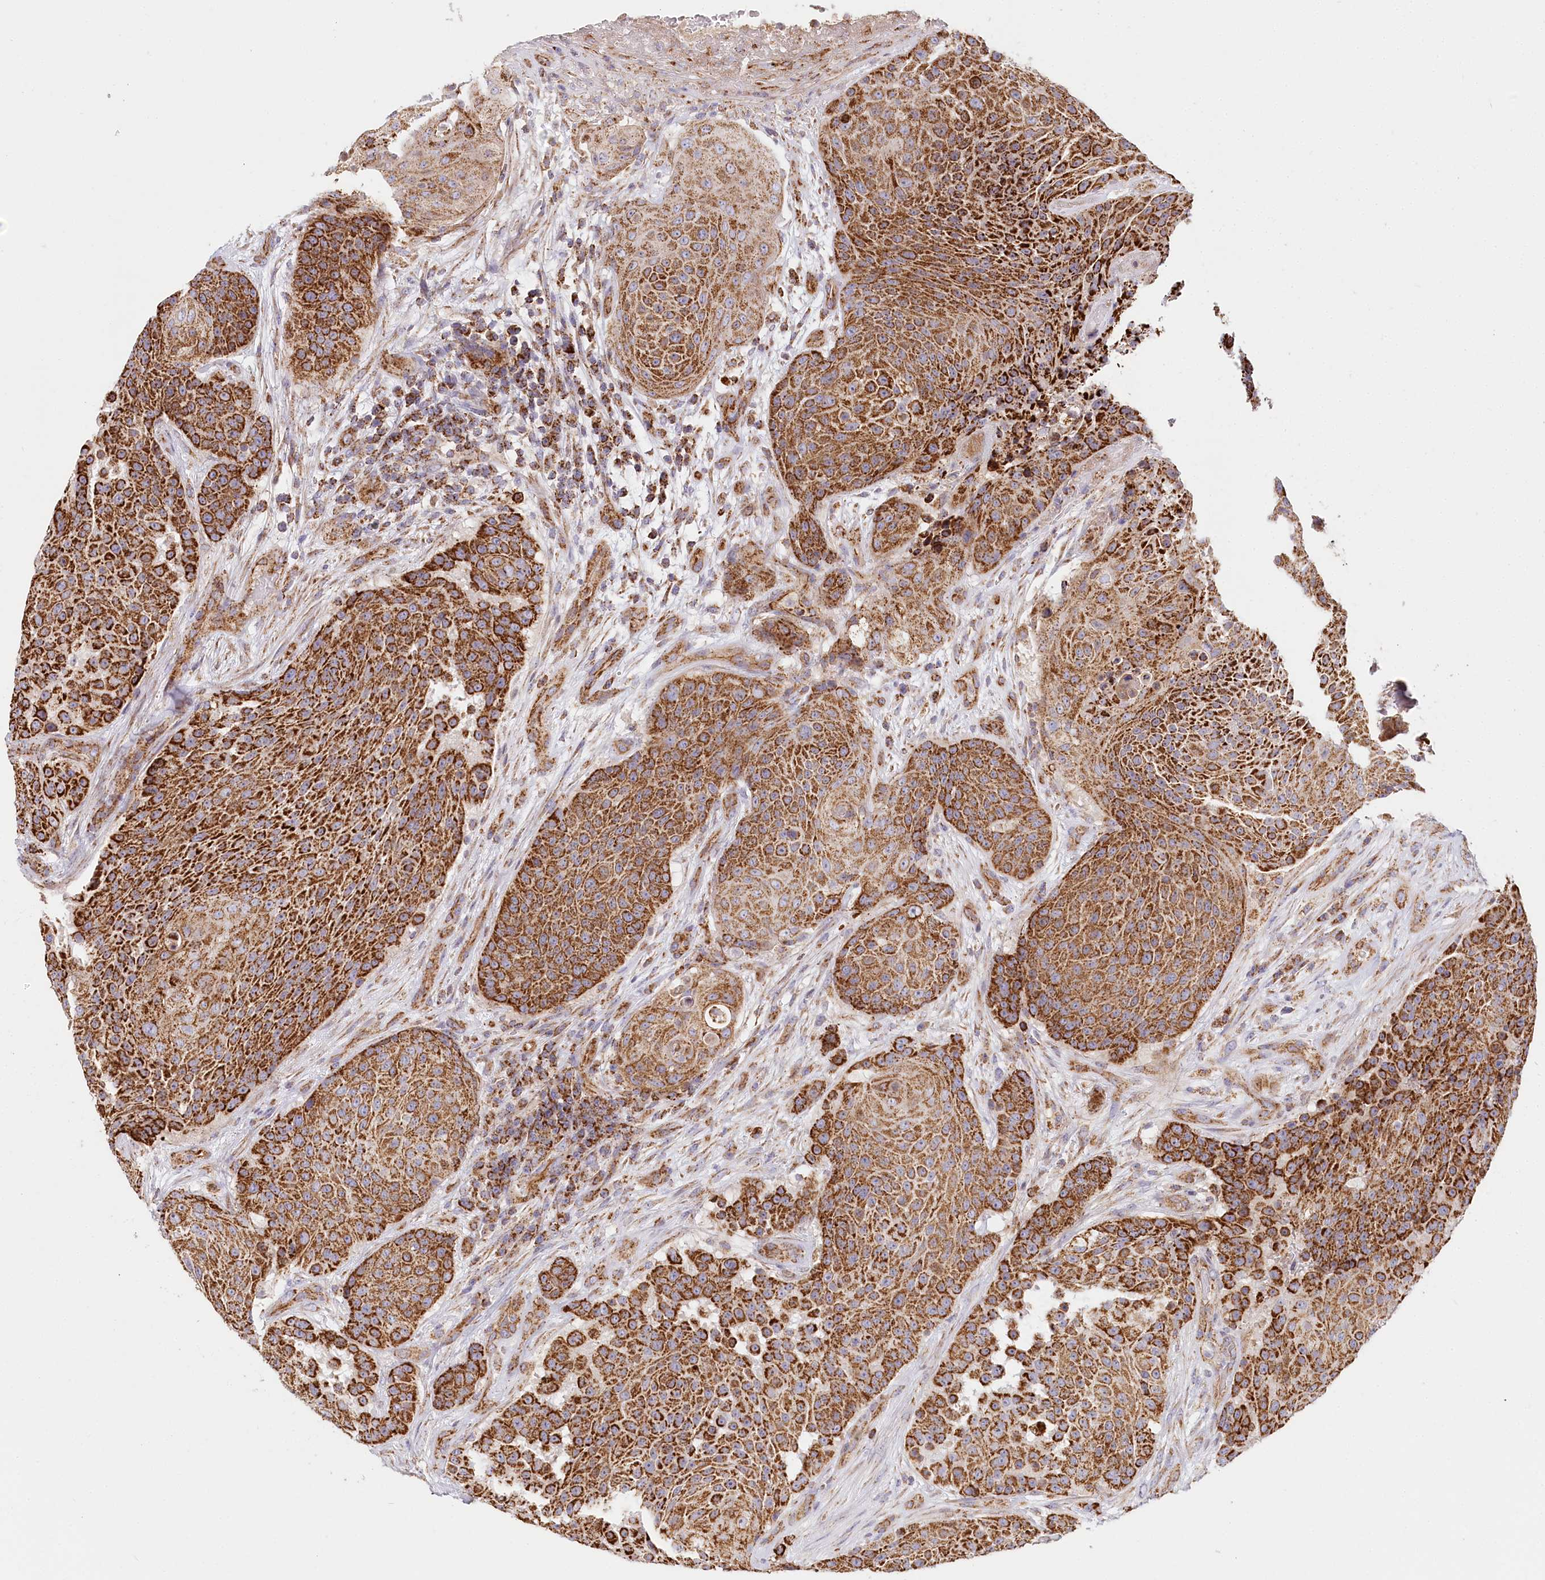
{"staining": {"intensity": "strong", "quantity": ">75%", "location": "cytoplasmic/membranous"}, "tissue": "urothelial cancer", "cell_type": "Tumor cells", "image_type": "cancer", "snomed": [{"axis": "morphology", "description": "Urothelial carcinoma, High grade"}, {"axis": "topography", "description": "Urinary bladder"}], "caption": "Immunohistochemical staining of urothelial carcinoma (high-grade) demonstrates high levels of strong cytoplasmic/membranous protein expression in approximately >75% of tumor cells.", "gene": "UMPS", "patient": {"sex": "female", "age": 63}}